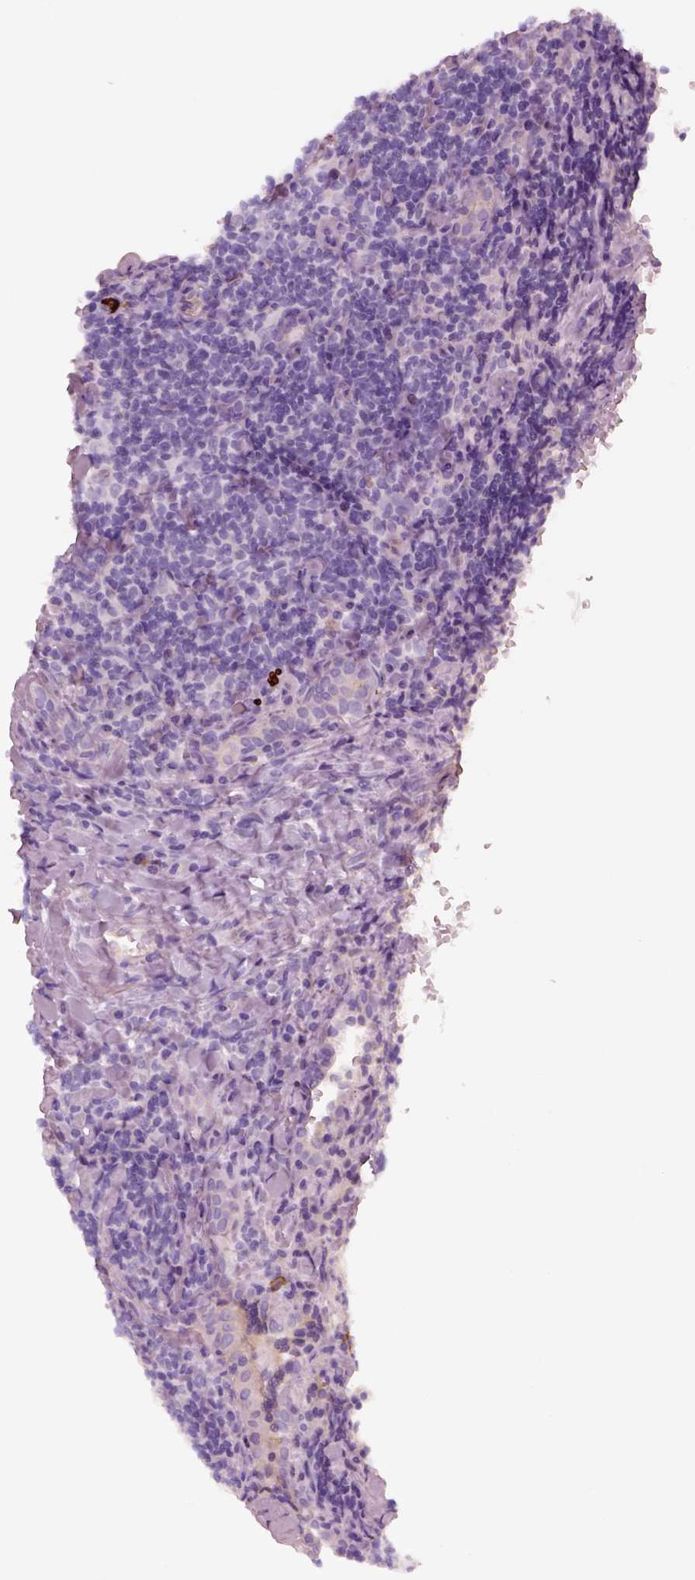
{"staining": {"intensity": "negative", "quantity": "none", "location": "none"}, "tissue": "lymphoma", "cell_type": "Tumor cells", "image_type": "cancer", "snomed": [{"axis": "morphology", "description": "Hodgkin's disease, NOS"}, {"axis": "topography", "description": "Lung"}], "caption": "The micrograph reveals no staining of tumor cells in Hodgkin's disease.", "gene": "IGLL1", "patient": {"sex": "male", "age": 17}}